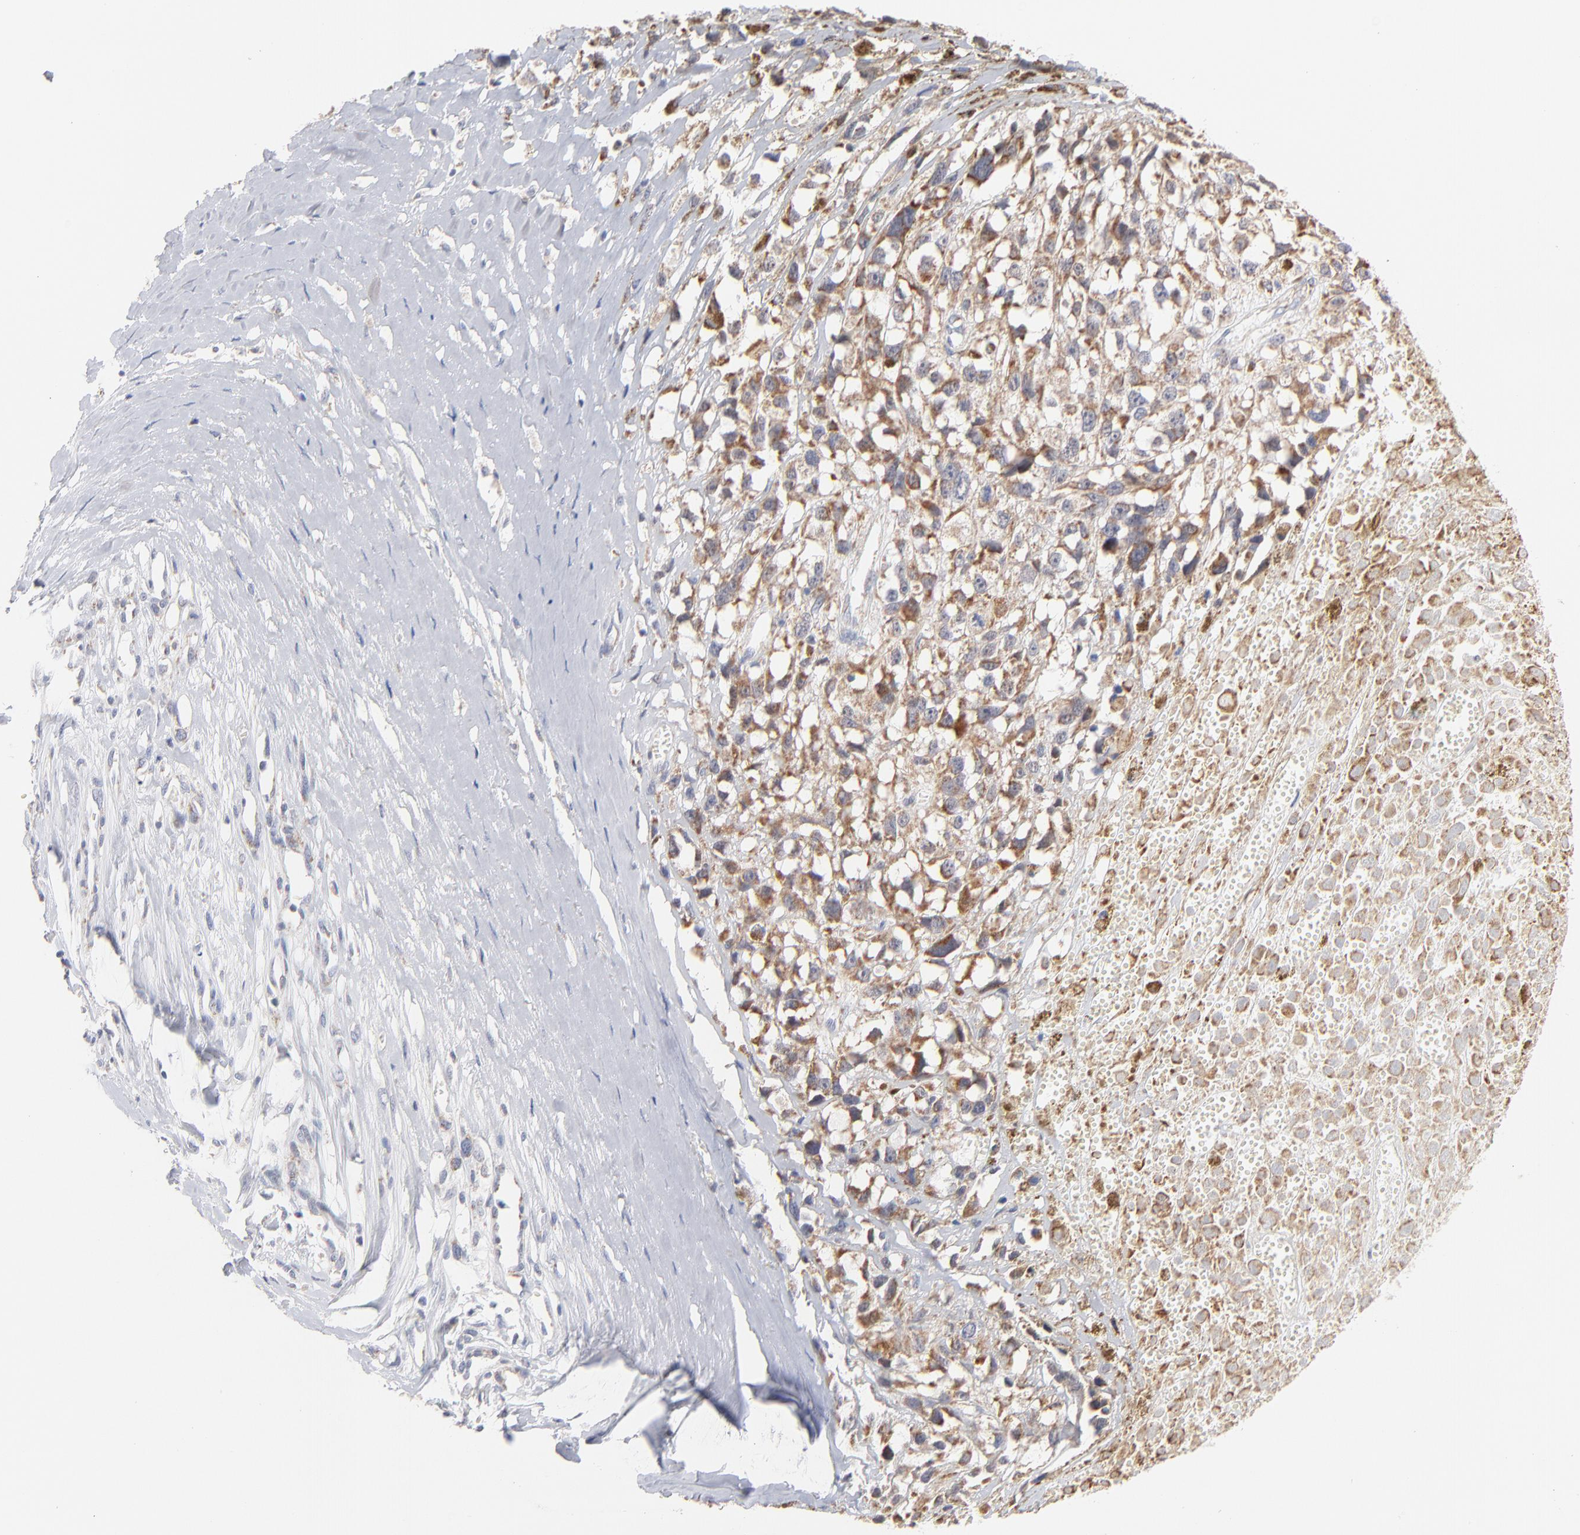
{"staining": {"intensity": "moderate", "quantity": ">75%", "location": "cytoplasmic/membranous"}, "tissue": "melanoma", "cell_type": "Tumor cells", "image_type": "cancer", "snomed": [{"axis": "morphology", "description": "Malignant melanoma, Metastatic site"}, {"axis": "topography", "description": "Lymph node"}], "caption": "There is medium levels of moderate cytoplasmic/membranous positivity in tumor cells of melanoma, as demonstrated by immunohistochemical staining (brown color).", "gene": "MRPL58", "patient": {"sex": "male", "age": 59}}